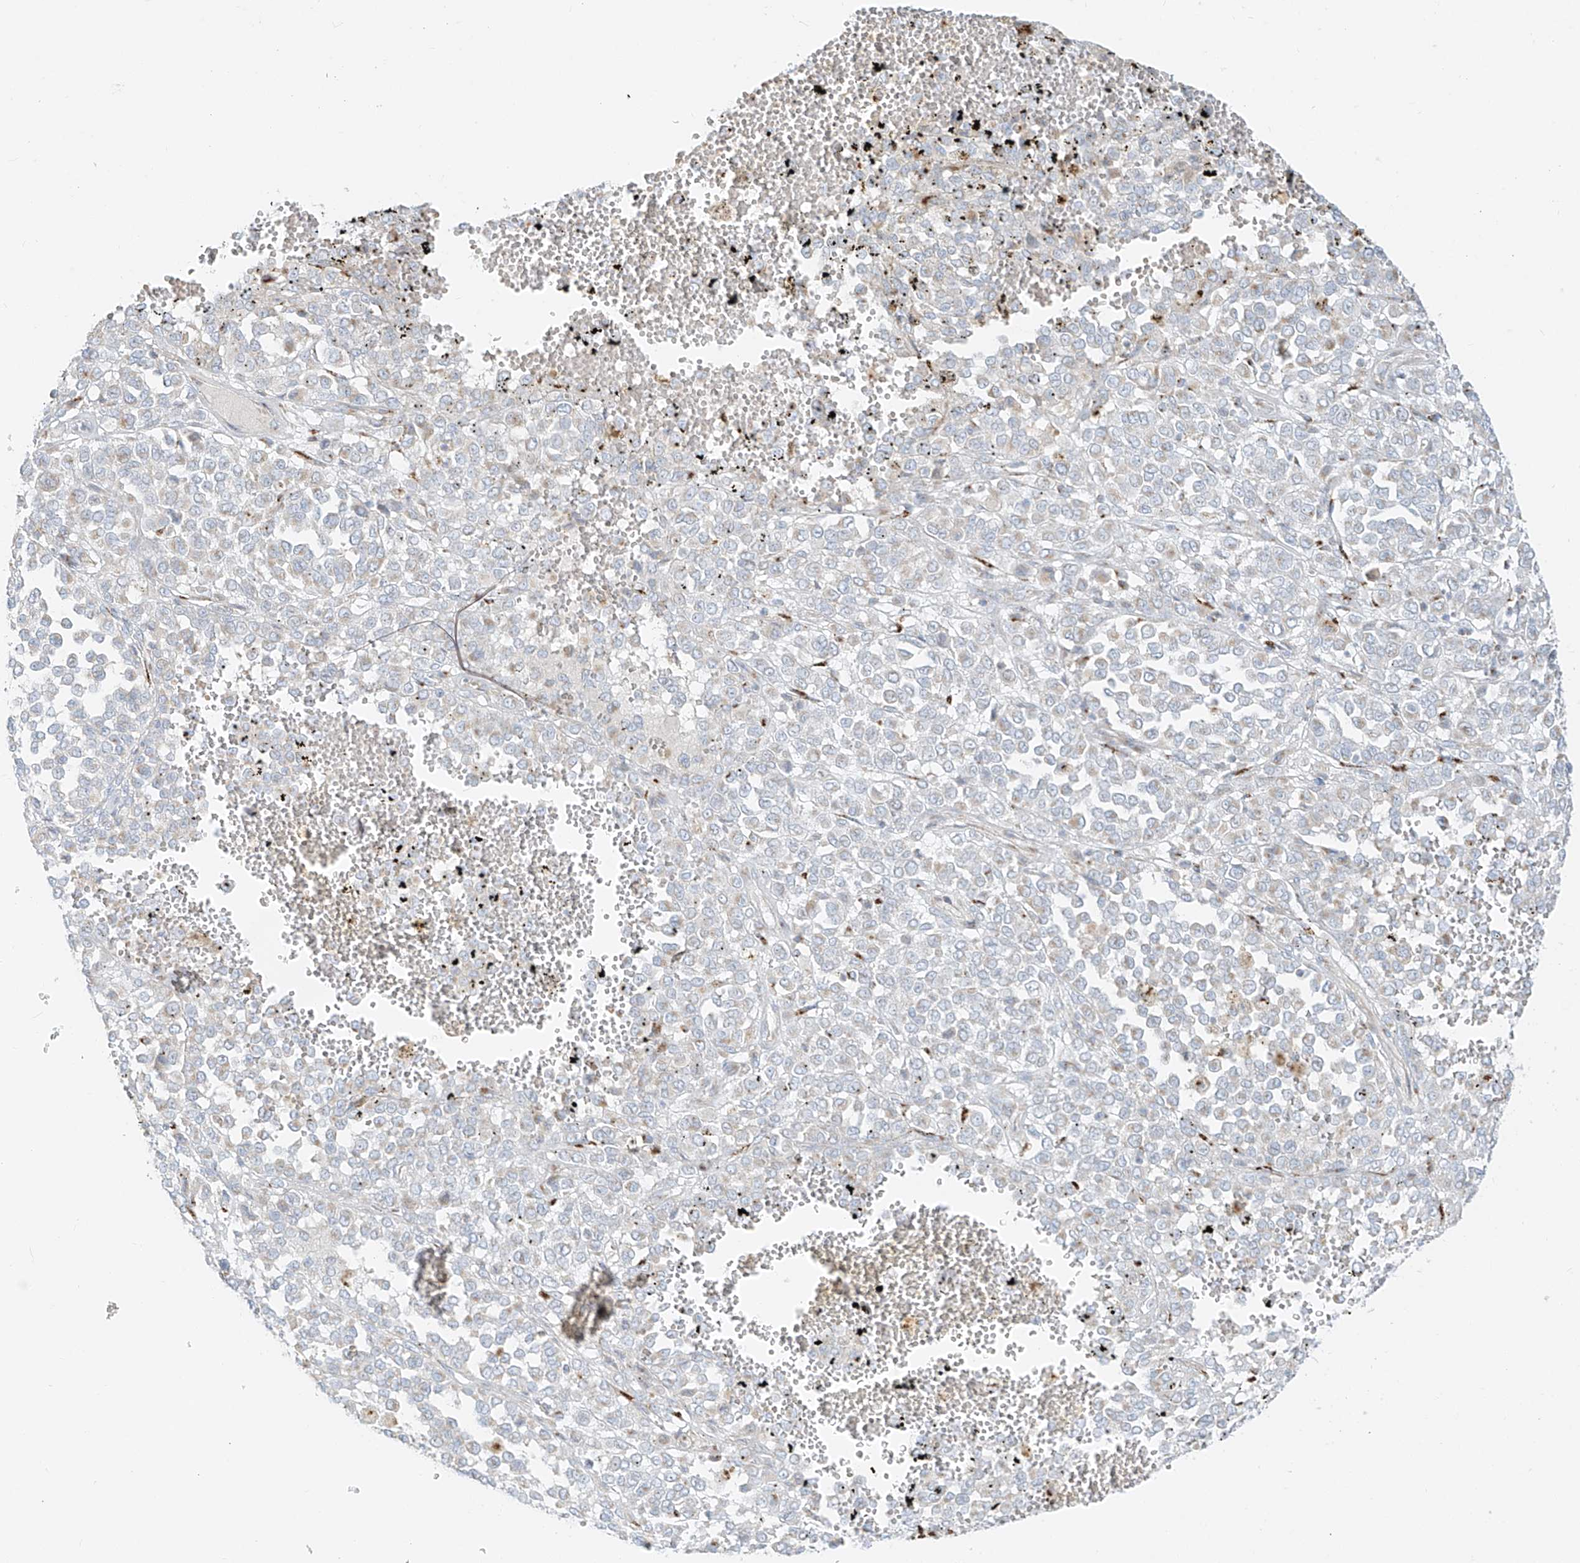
{"staining": {"intensity": "negative", "quantity": "none", "location": "none"}, "tissue": "melanoma", "cell_type": "Tumor cells", "image_type": "cancer", "snomed": [{"axis": "morphology", "description": "Malignant melanoma, Metastatic site"}, {"axis": "topography", "description": "Pancreas"}], "caption": "Protein analysis of malignant melanoma (metastatic site) demonstrates no significant expression in tumor cells.", "gene": "TMEM87B", "patient": {"sex": "female", "age": 30}}